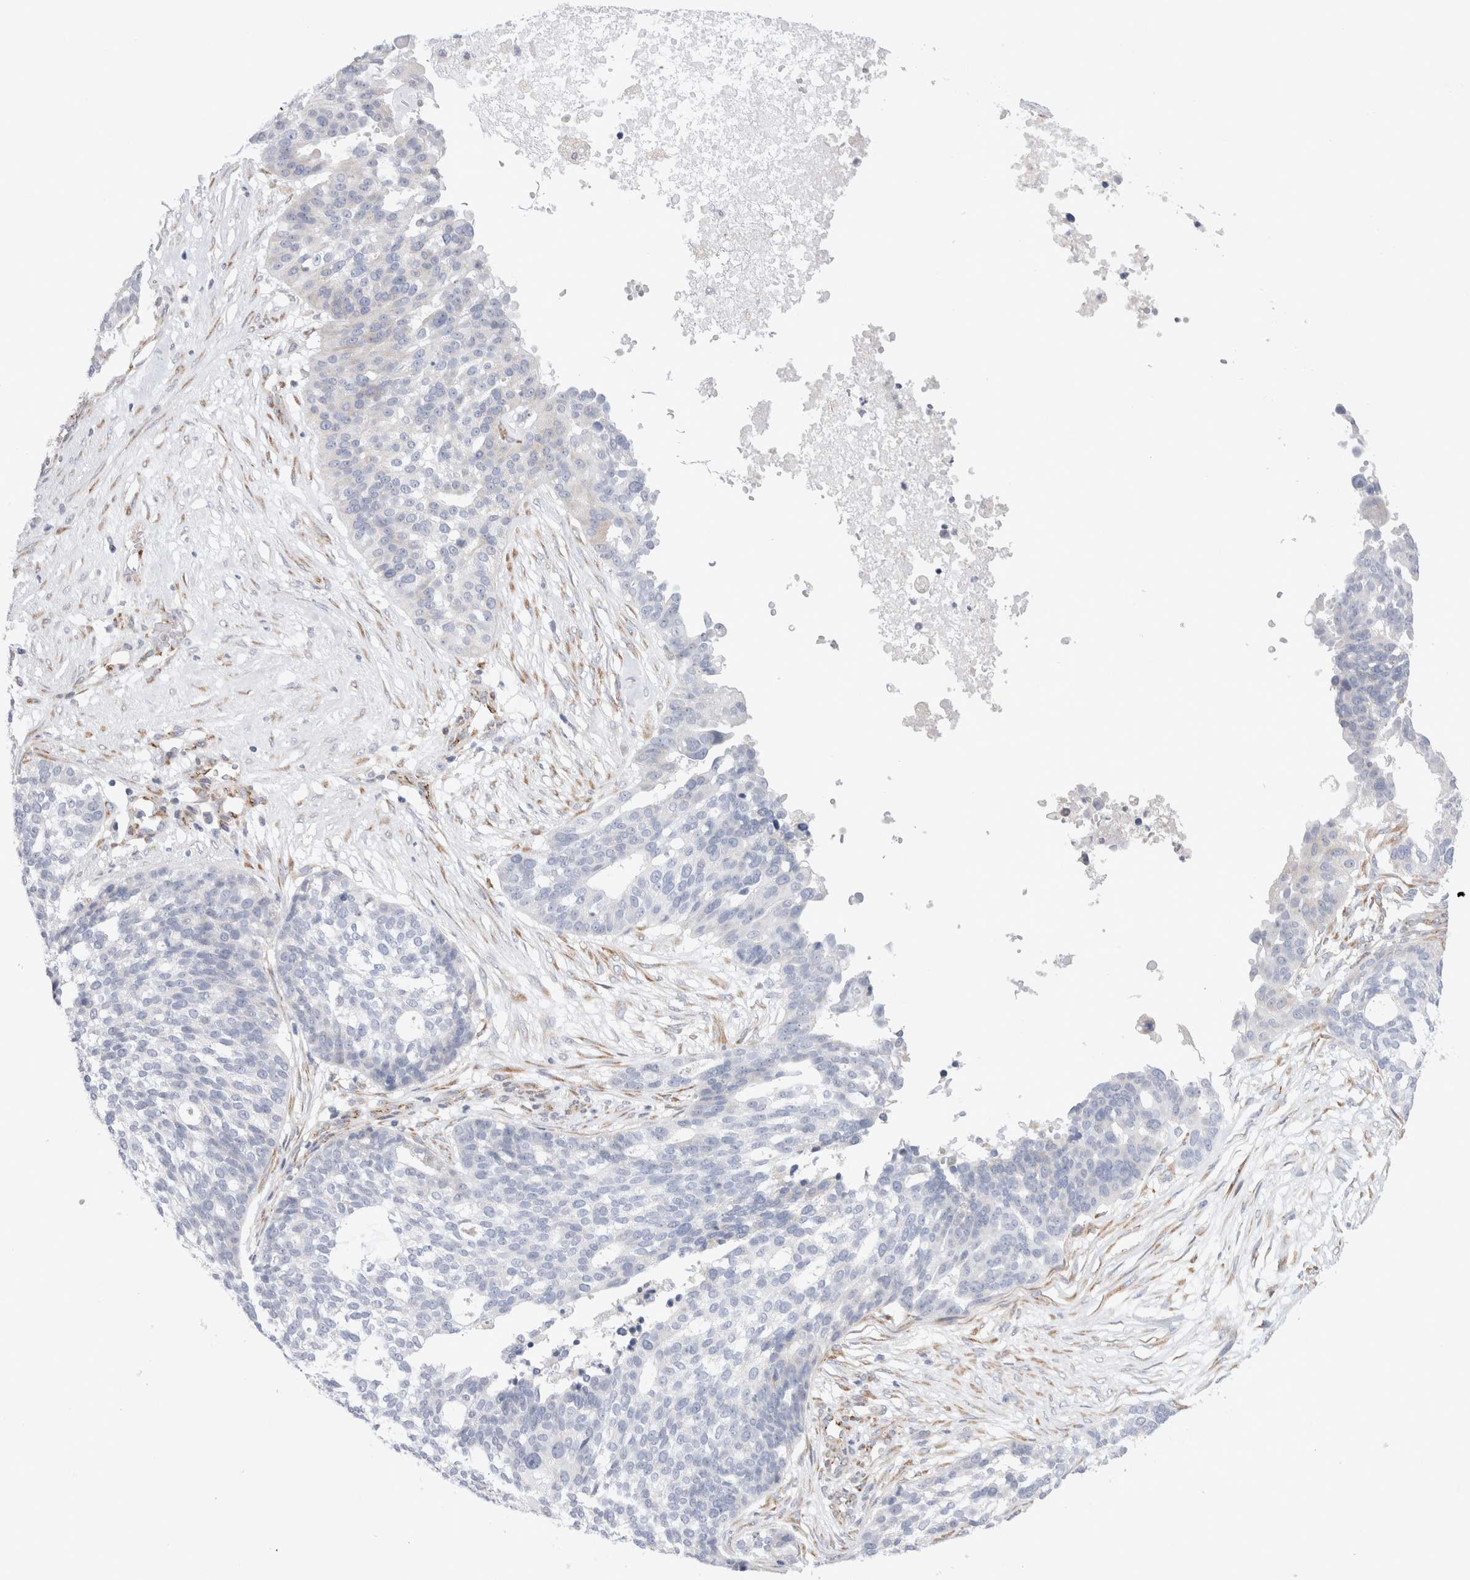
{"staining": {"intensity": "negative", "quantity": "none", "location": "none"}, "tissue": "ovarian cancer", "cell_type": "Tumor cells", "image_type": "cancer", "snomed": [{"axis": "morphology", "description": "Cystadenocarcinoma, serous, NOS"}, {"axis": "topography", "description": "Ovary"}], "caption": "A micrograph of ovarian cancer stained for a protein exhibits no brown staining in tumor cells. The staining was performed using DAB (3,3'-diaminobenzidine) to visualize the protein expression in brown, while the nuclei were stained in blue with hematoxylin (Magnification: 20x).", "gene": "CNPY4", "patient": {"sex": "female", "age": 59}}